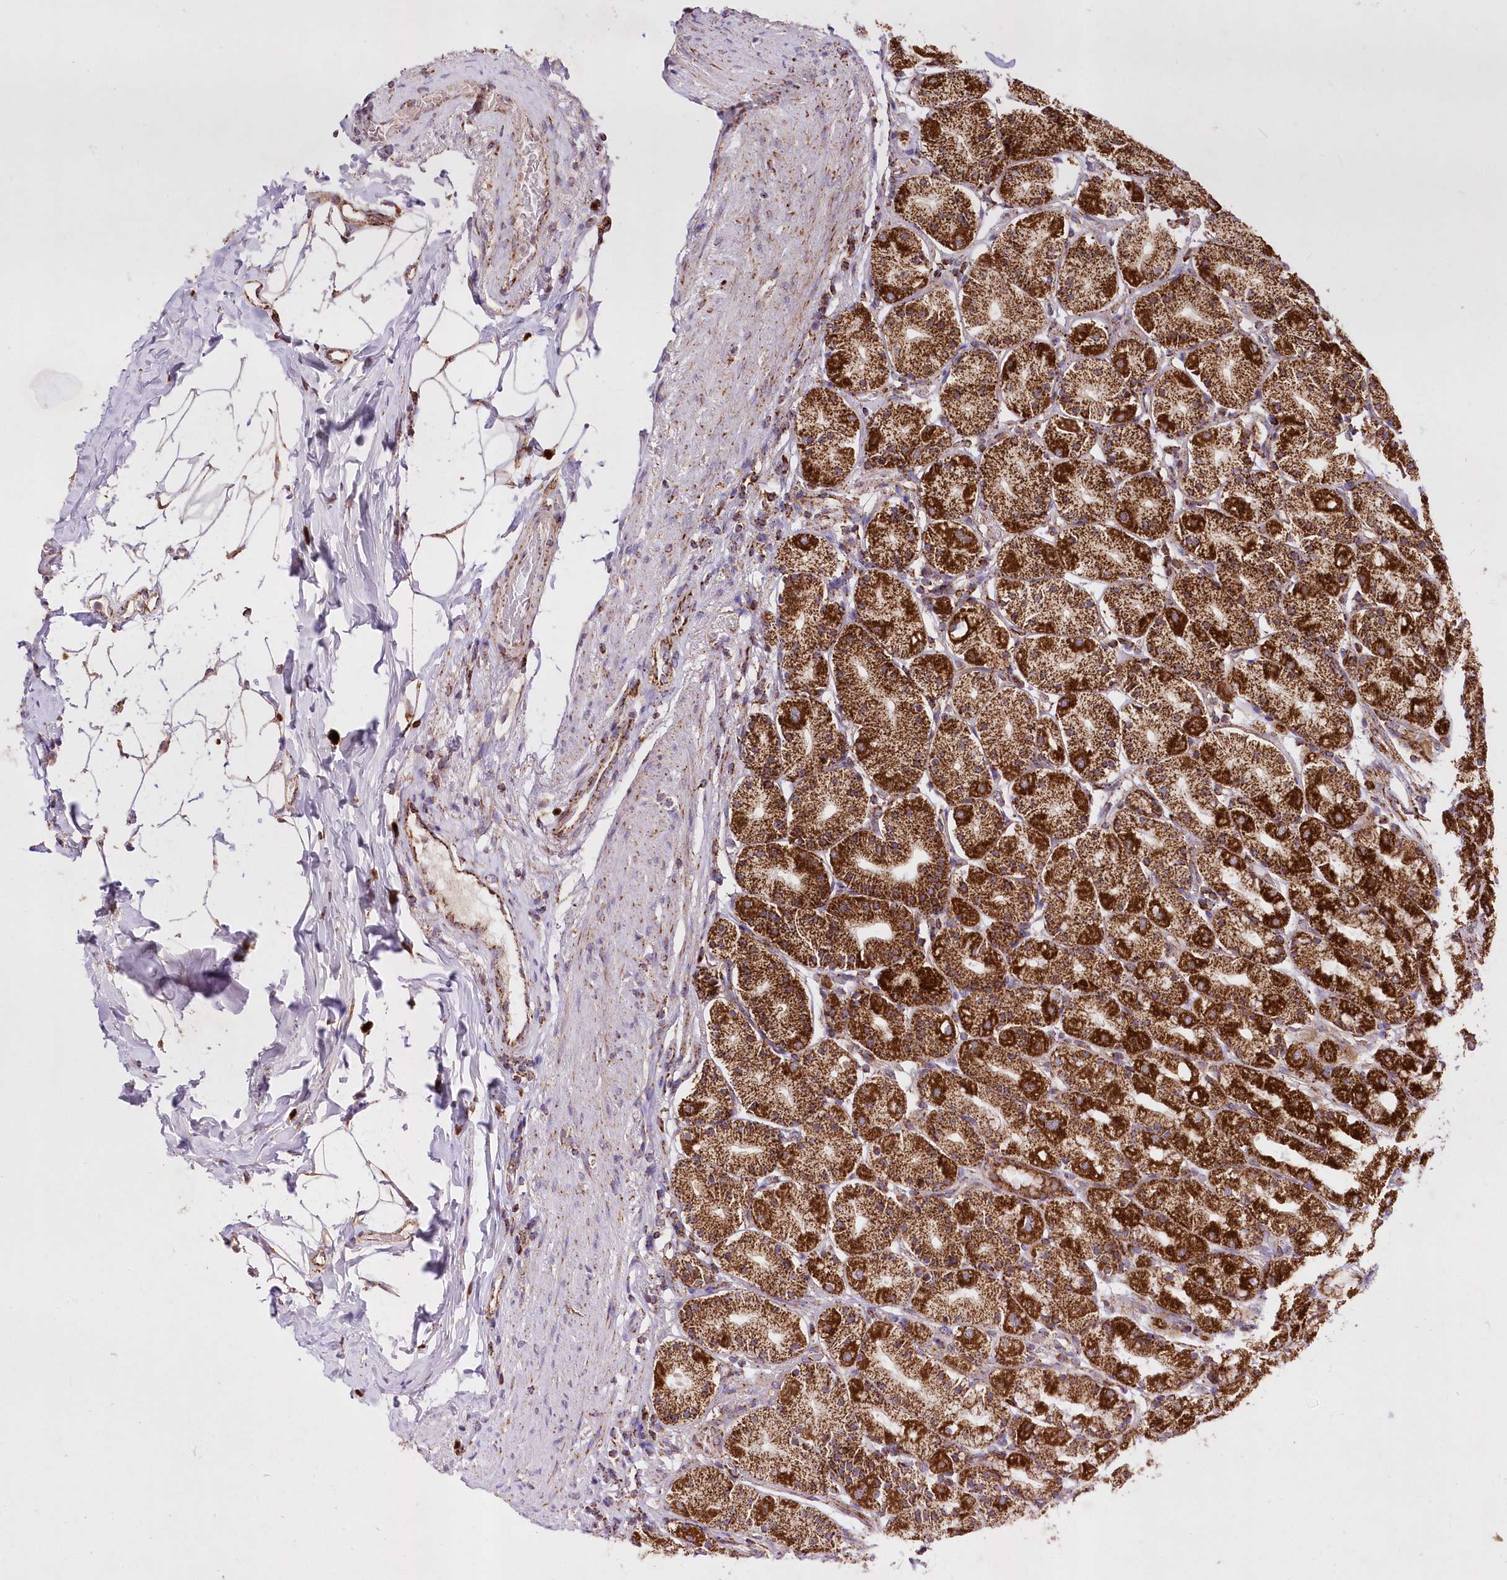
{"staining": {"intensity": "strong", "quantity": ">75%", "location": "cytoplasmic/membranous"}, "tissue": "stomach", "cell_type": "Glandular cells", "image_type": "normal", "snomed": [{"axis": "morphology", "description": "Normal tissue, NOS"}, {"axis": "topography", "description": "Stomach, upper"}], "caption": "A brown stain shows strong cytoplasmic/membranous positivity of a protein in glandular cells of benign human stomach.", "gene": "ASNSD1", "patient": {"sex": "male", "age": 68}}